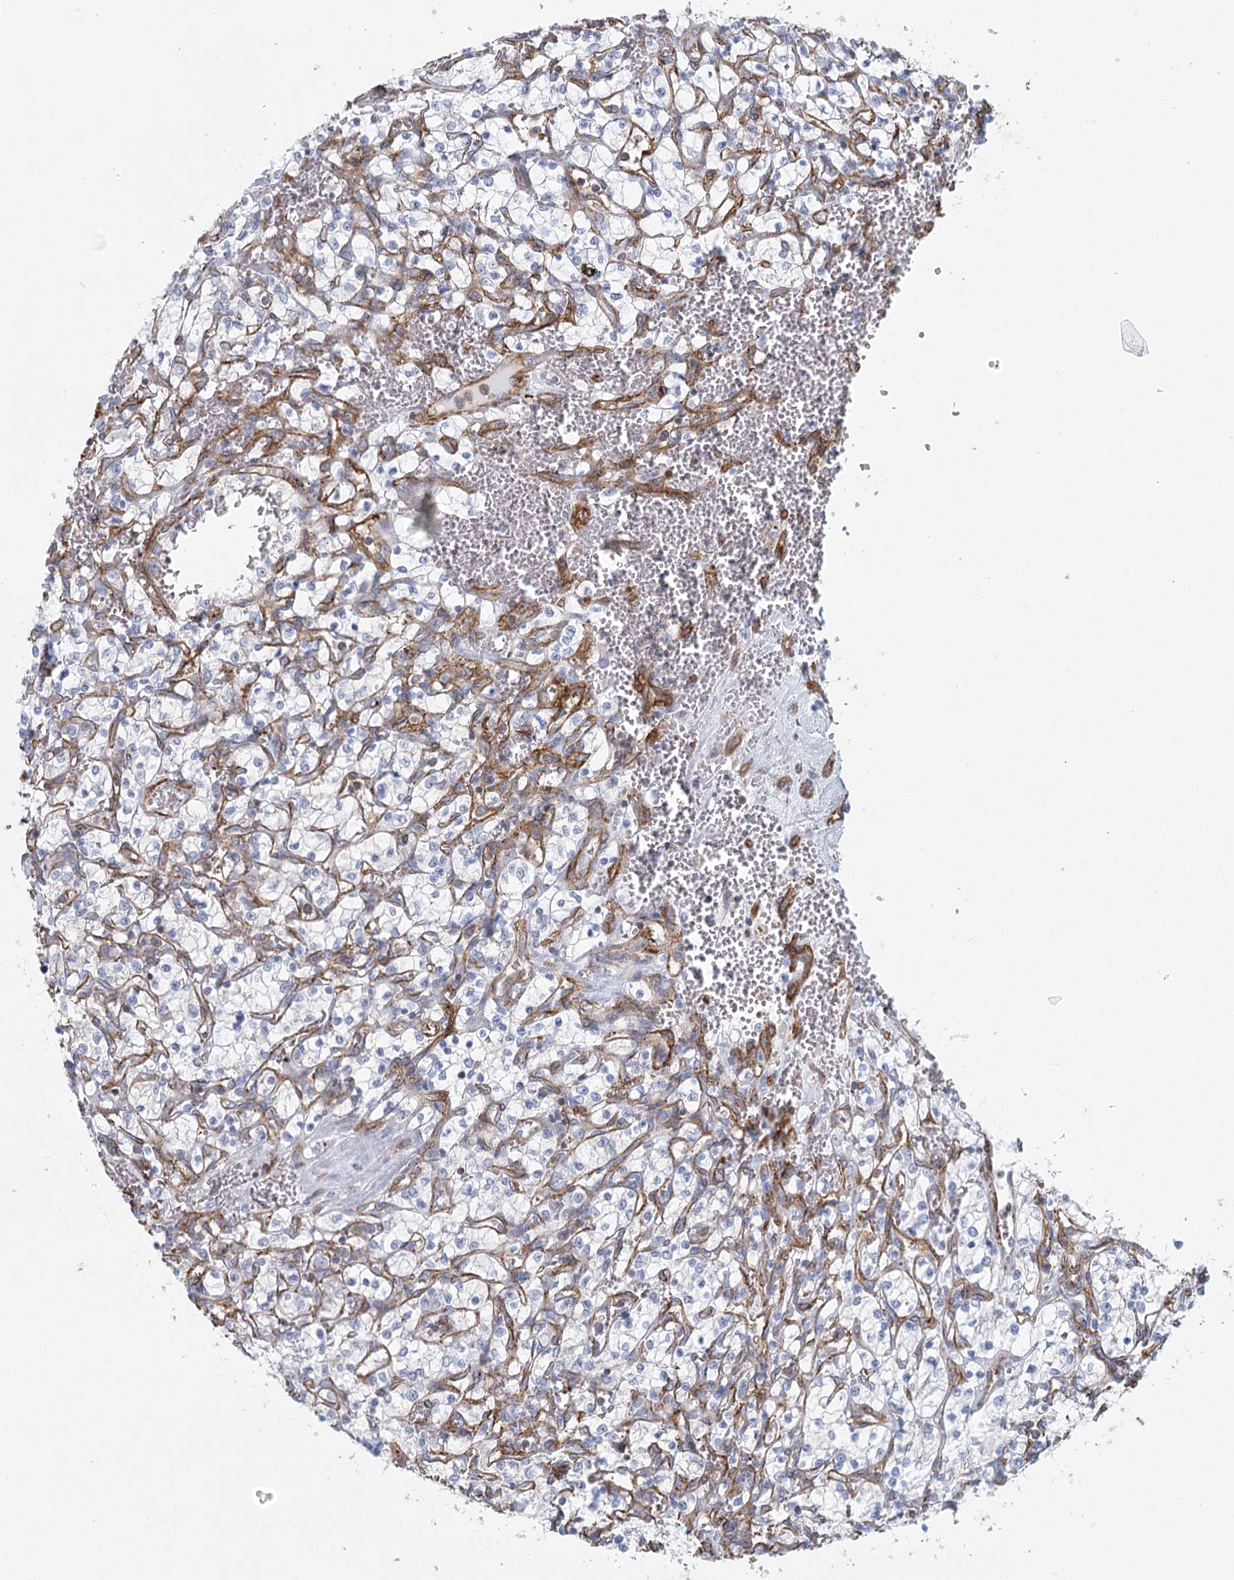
{"staining": {"intensity": "negative", "quantity": "none", "location": "none"}, "tissue": "renal cancer", "cell_type": "Tumor cells", "image_type": "cancer", "snomed": [{"axis": "morphology", "description": "Adenocarcinoma, NOS"}, {"axis": "topography", "description": "Kidney"}], "caption": "The immunohistochemistry micrograph has no significant positivity in tumor cells of renal cancer tissue.", "gene": "IFT46", "patient": {"sex": "female", "age": 69}}